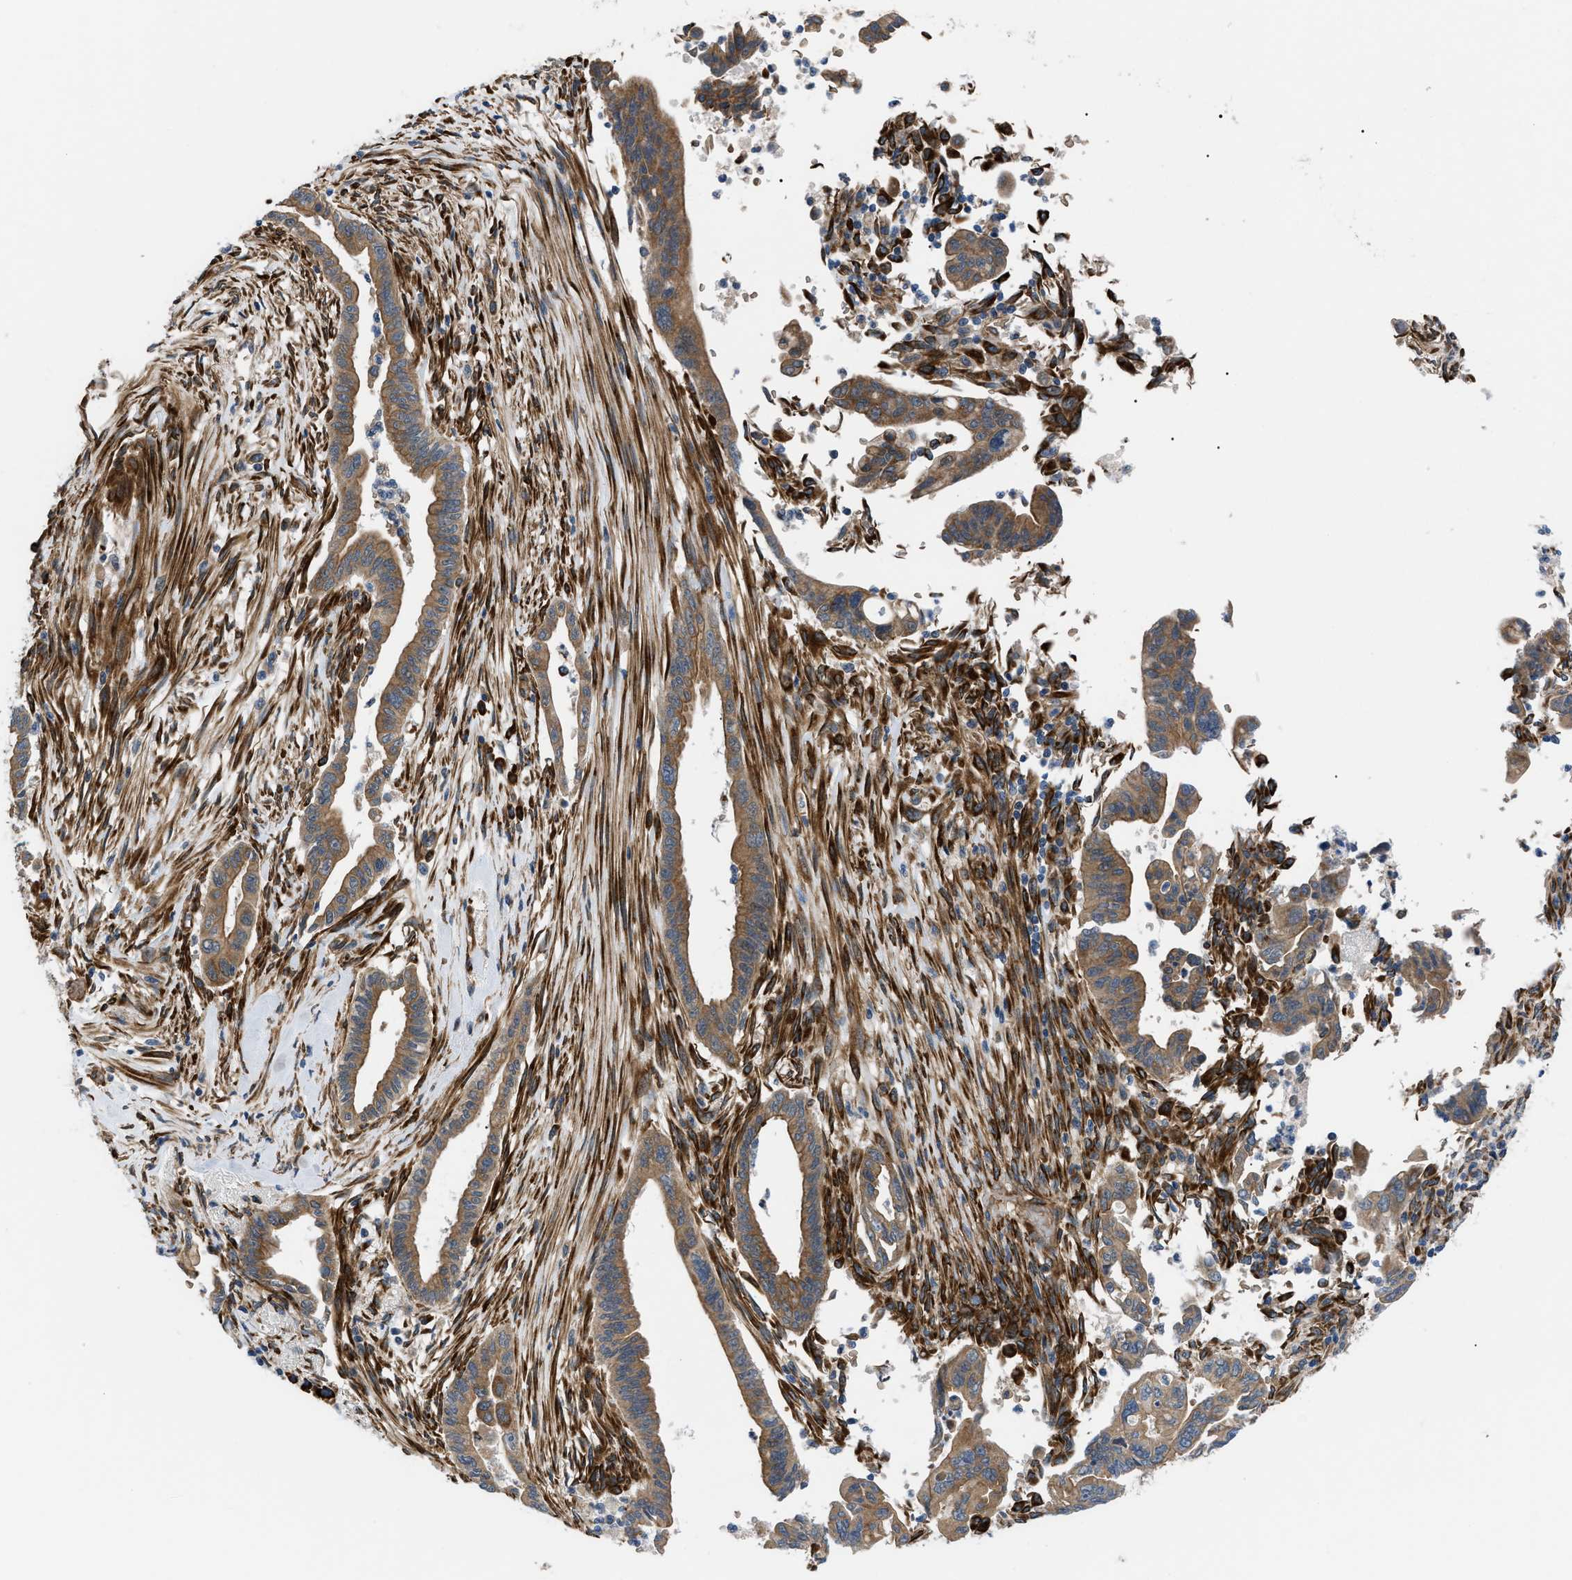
{"staining": {"intensity": "moderate", "quantity": ">75%", "location": "cytoplasmic/membranous"}, "tissue": "pancreatic cancer", "cell_type": "Tumor cells", "image_type": "cancer", "snomed": [{"axis": "morphology", "description": "Adenocarcinoma, NOS"}, {"axis": "topography", "description": "Pancreas"}], "caption": "Human pancreatic adenocarcinoma stained with a brown dye reveals moderate cytoplasmic/membranous positive expression in approximately >75% of tumor cells.", "gene": "MYO10", "patient": {"sex": "male", "age": 70}}